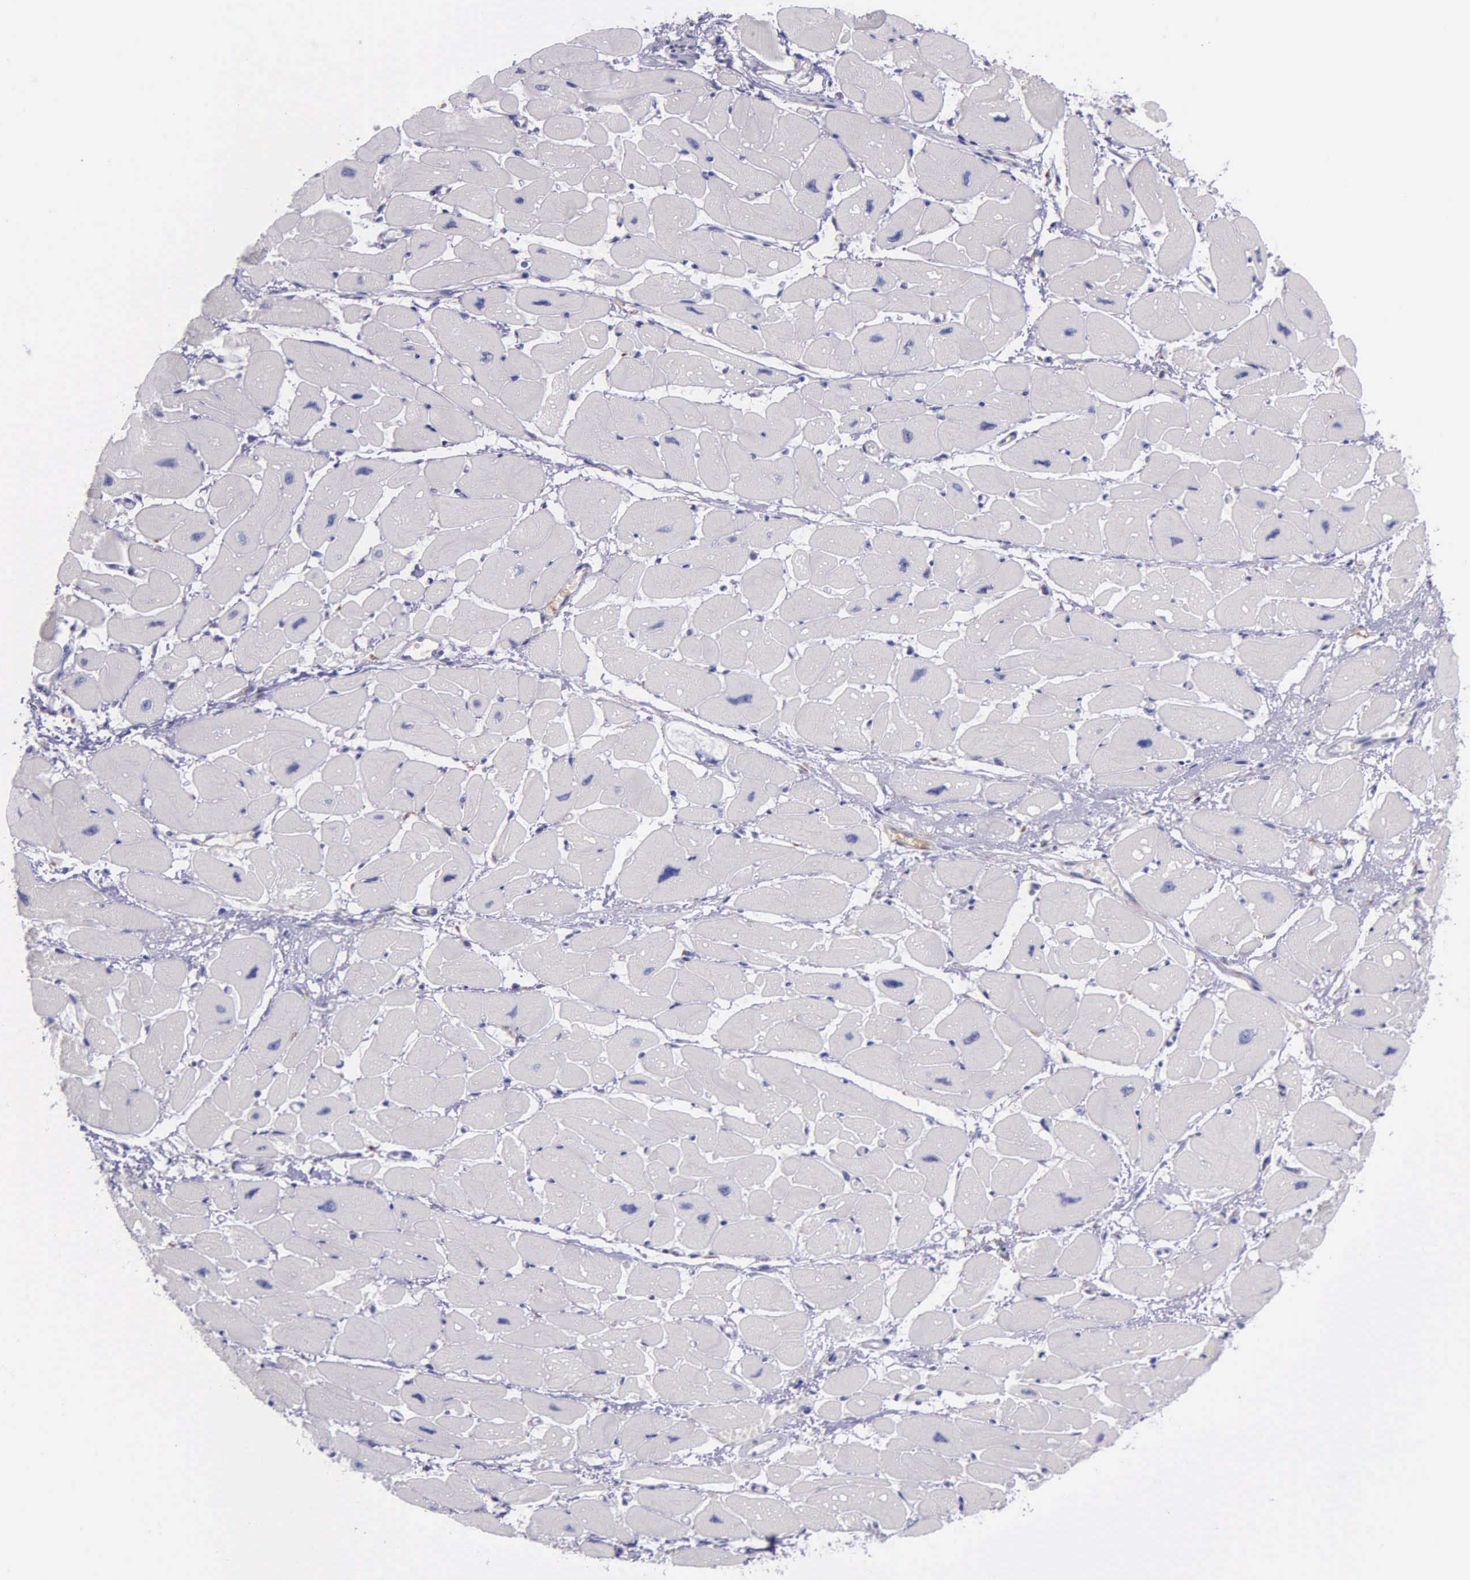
{"staining": {"intensity": "negative", "quantity": "none", "location": "none"}, "tissue": "heart muscle", "cell_type": "Cardiomyocytes", "image_type": "normal", "snomed": [{"axis": "morphology", "description": "Normal tissue, NOS"}, {"axis": "topography", "description": "Heart"}], "caption": "Photomicrograph shows no protein staining in cardiomyocytes of benign heart muscle.", "gene": "ZC3H12B", "patient": {"sex": "female", "age": 54}}